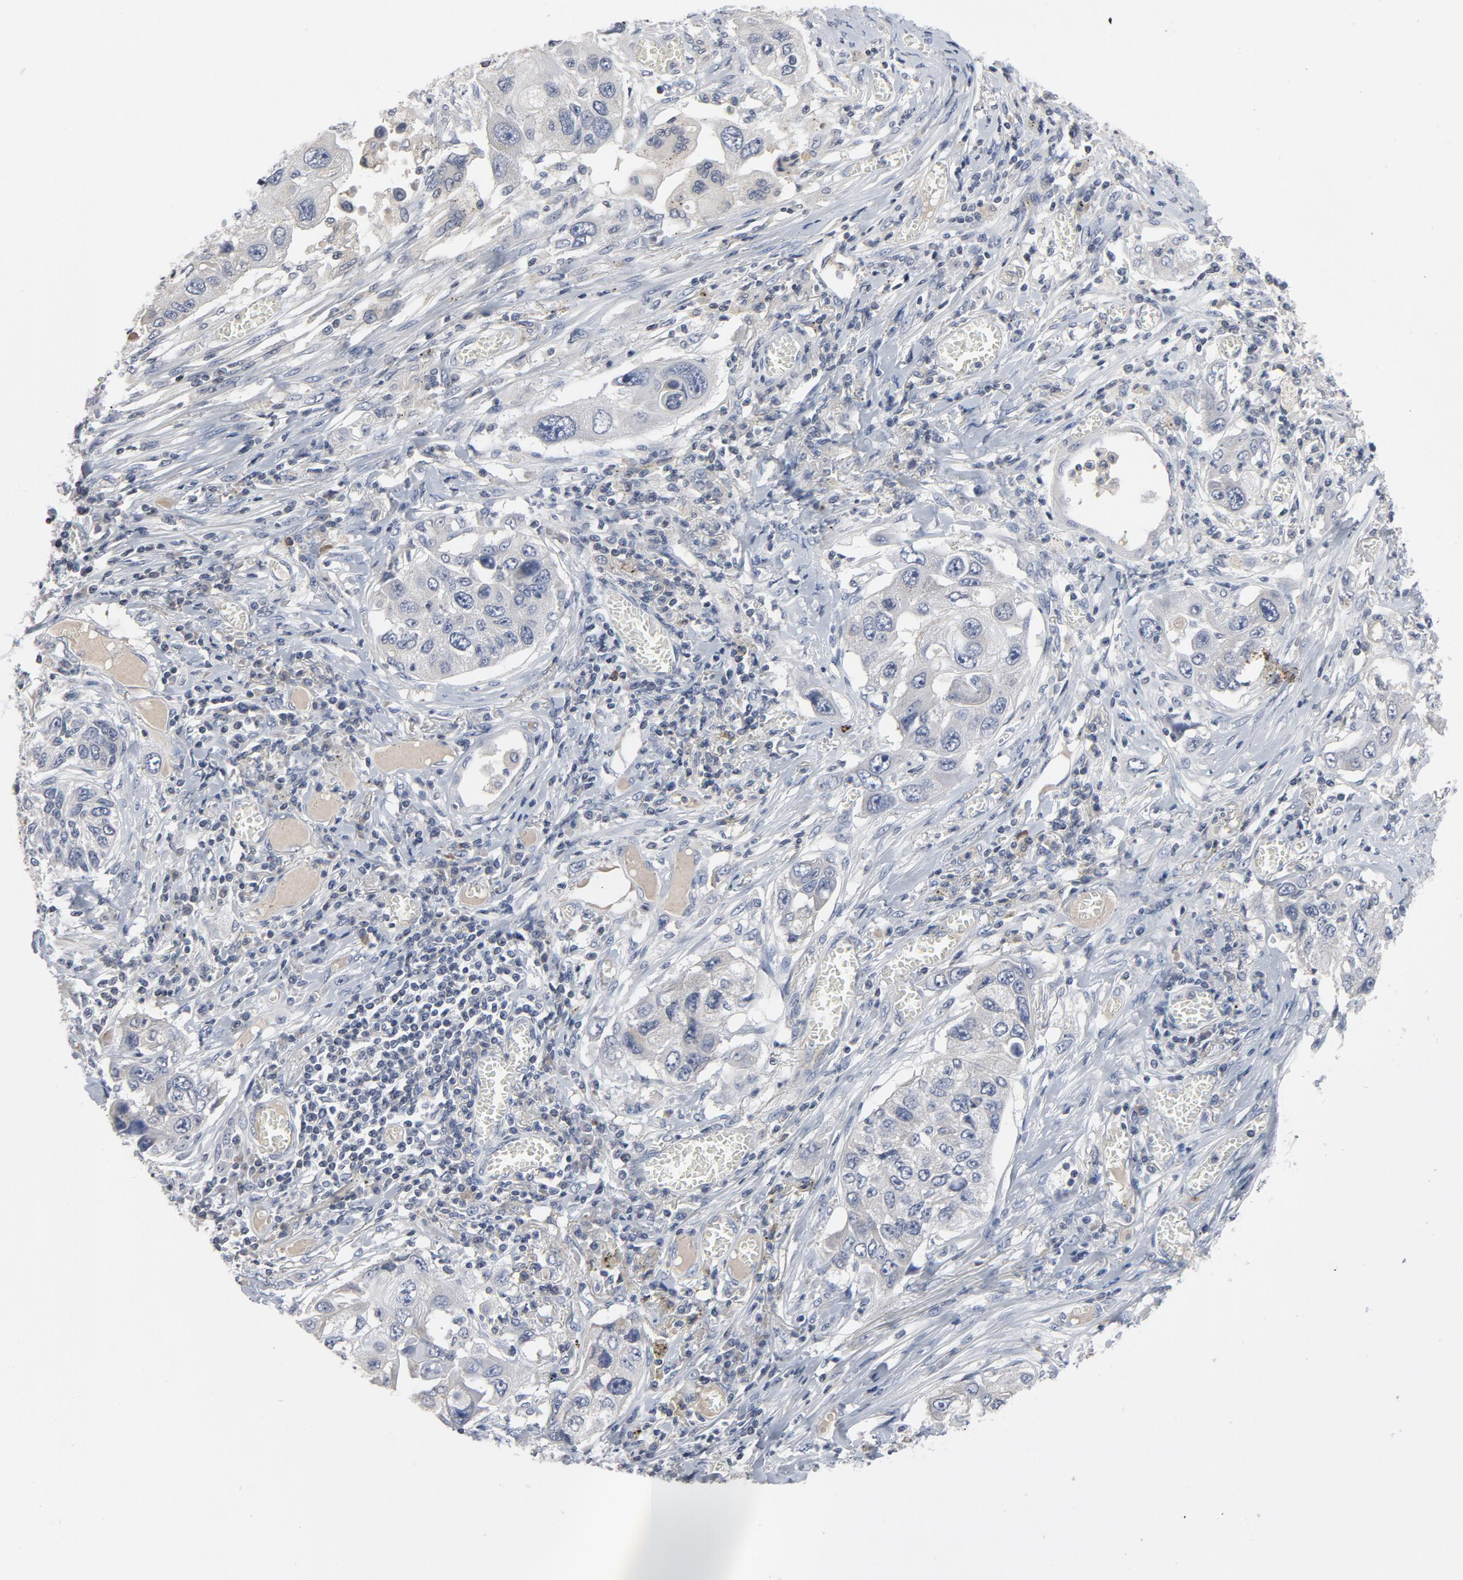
{"staining": {"intensity": "negative", "quantity": "none", "location": "none"}, "tissue": "lung cancer", "cell_type": "Tumor cells", "image_type": "cancer", "snomed": [{"axis": "morphology", "description": "Squamous cell carcinoma, NOS"}, {"axis": "topography", "description": "Lung"}], "caption": "This micrograph is of lung cancer stained with immunohistochemistry (IHC) to label a protein in brown with the nuclei are counter-stained blue. There is no staining in tumor cells. Nuclei are stained in blue.", "gene": "TCL1A", "patient": {"sex": "male", "age": 71}}